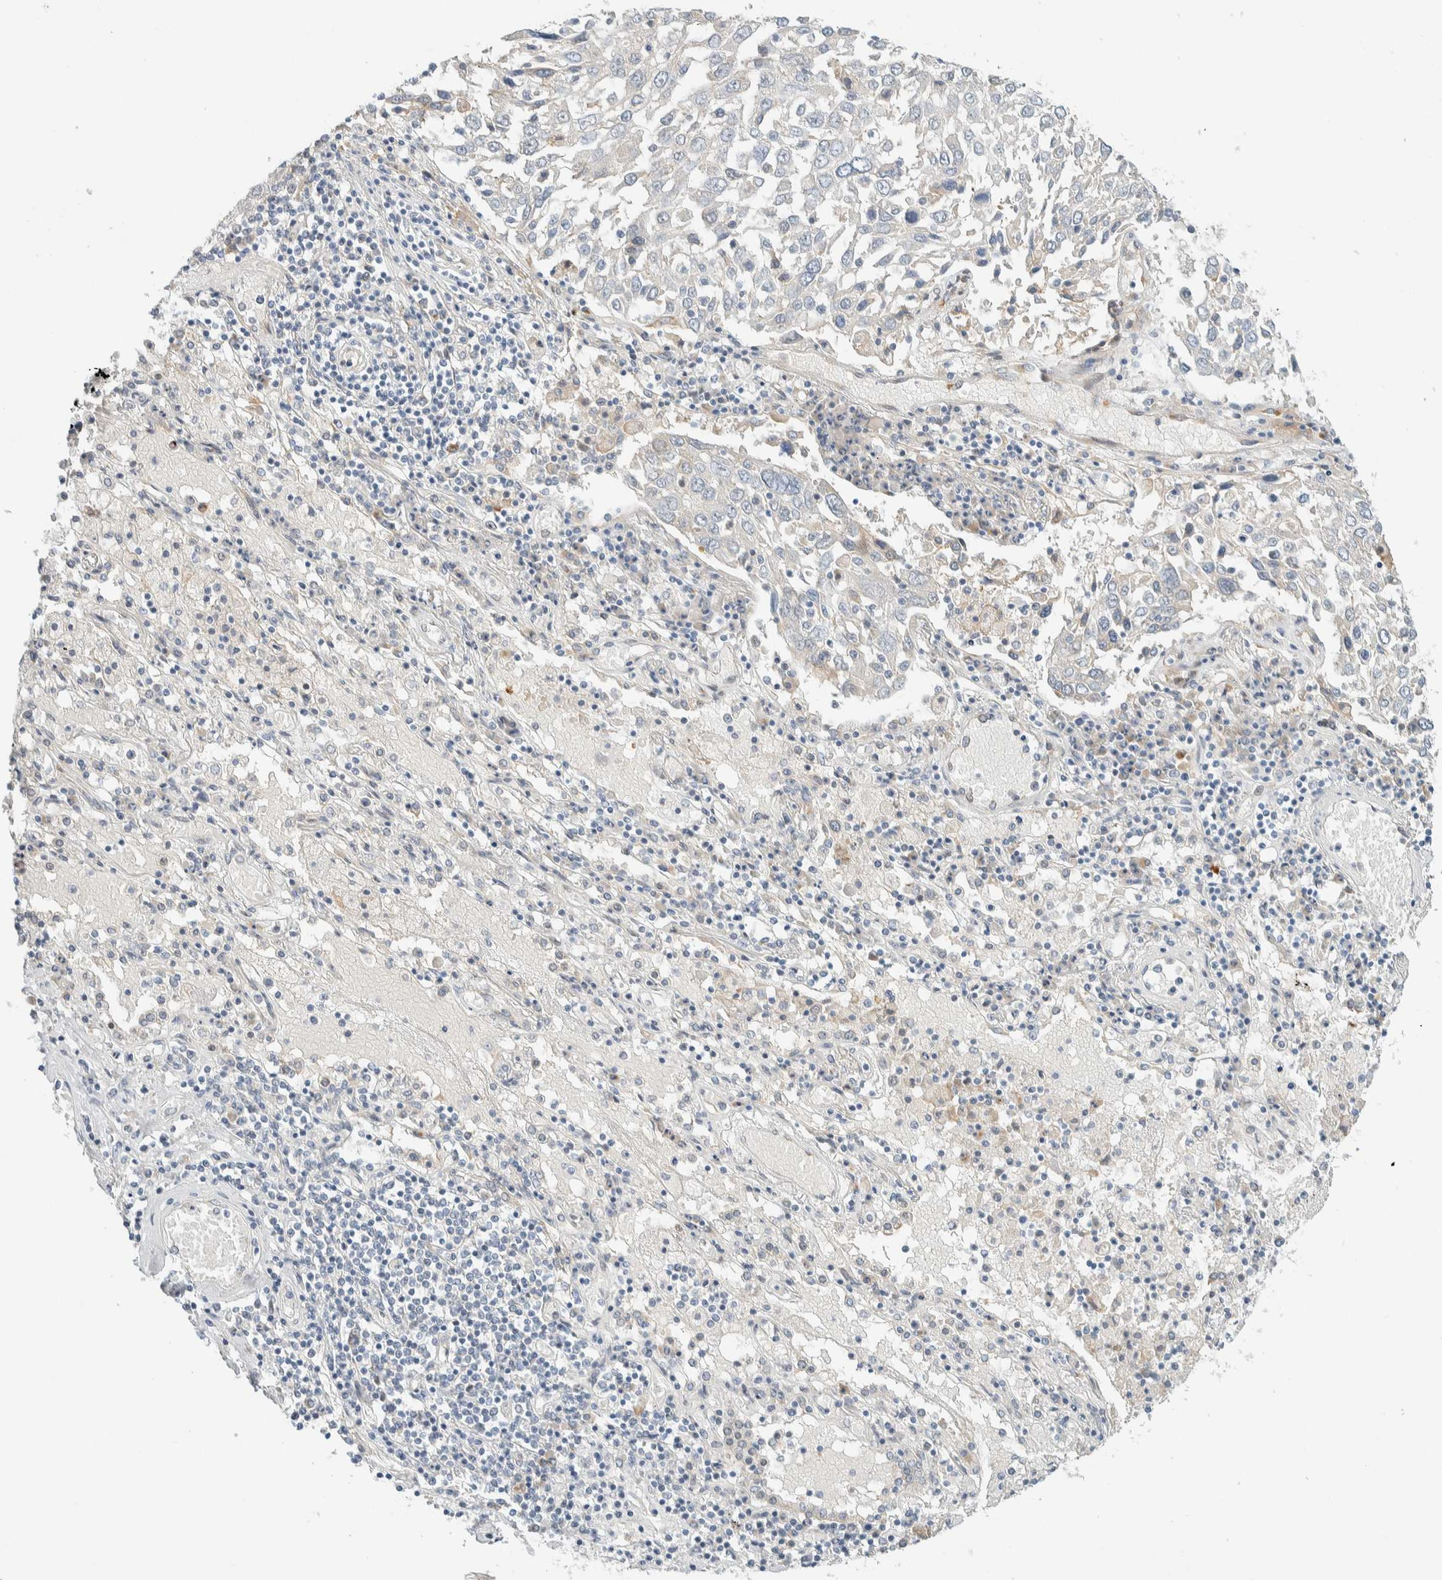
{"staining": {"intensity": "negative", "quantity": "none", "location": "none"}, "tissue": "lung cancer", "cell_type": "Tumor cells", "image_type": "cancer", "snomed": [{"axis": "morphology", "description": "Squamous cell carcinoma, NOS"}, {"axis": "topography", "description": "Lung"}], "caption": "Tumor cells show no significant positivity in squamous cell carcinoma (lung).", "gene": "TMEM184B", "patient": {"sex": "male", "age": 65}}